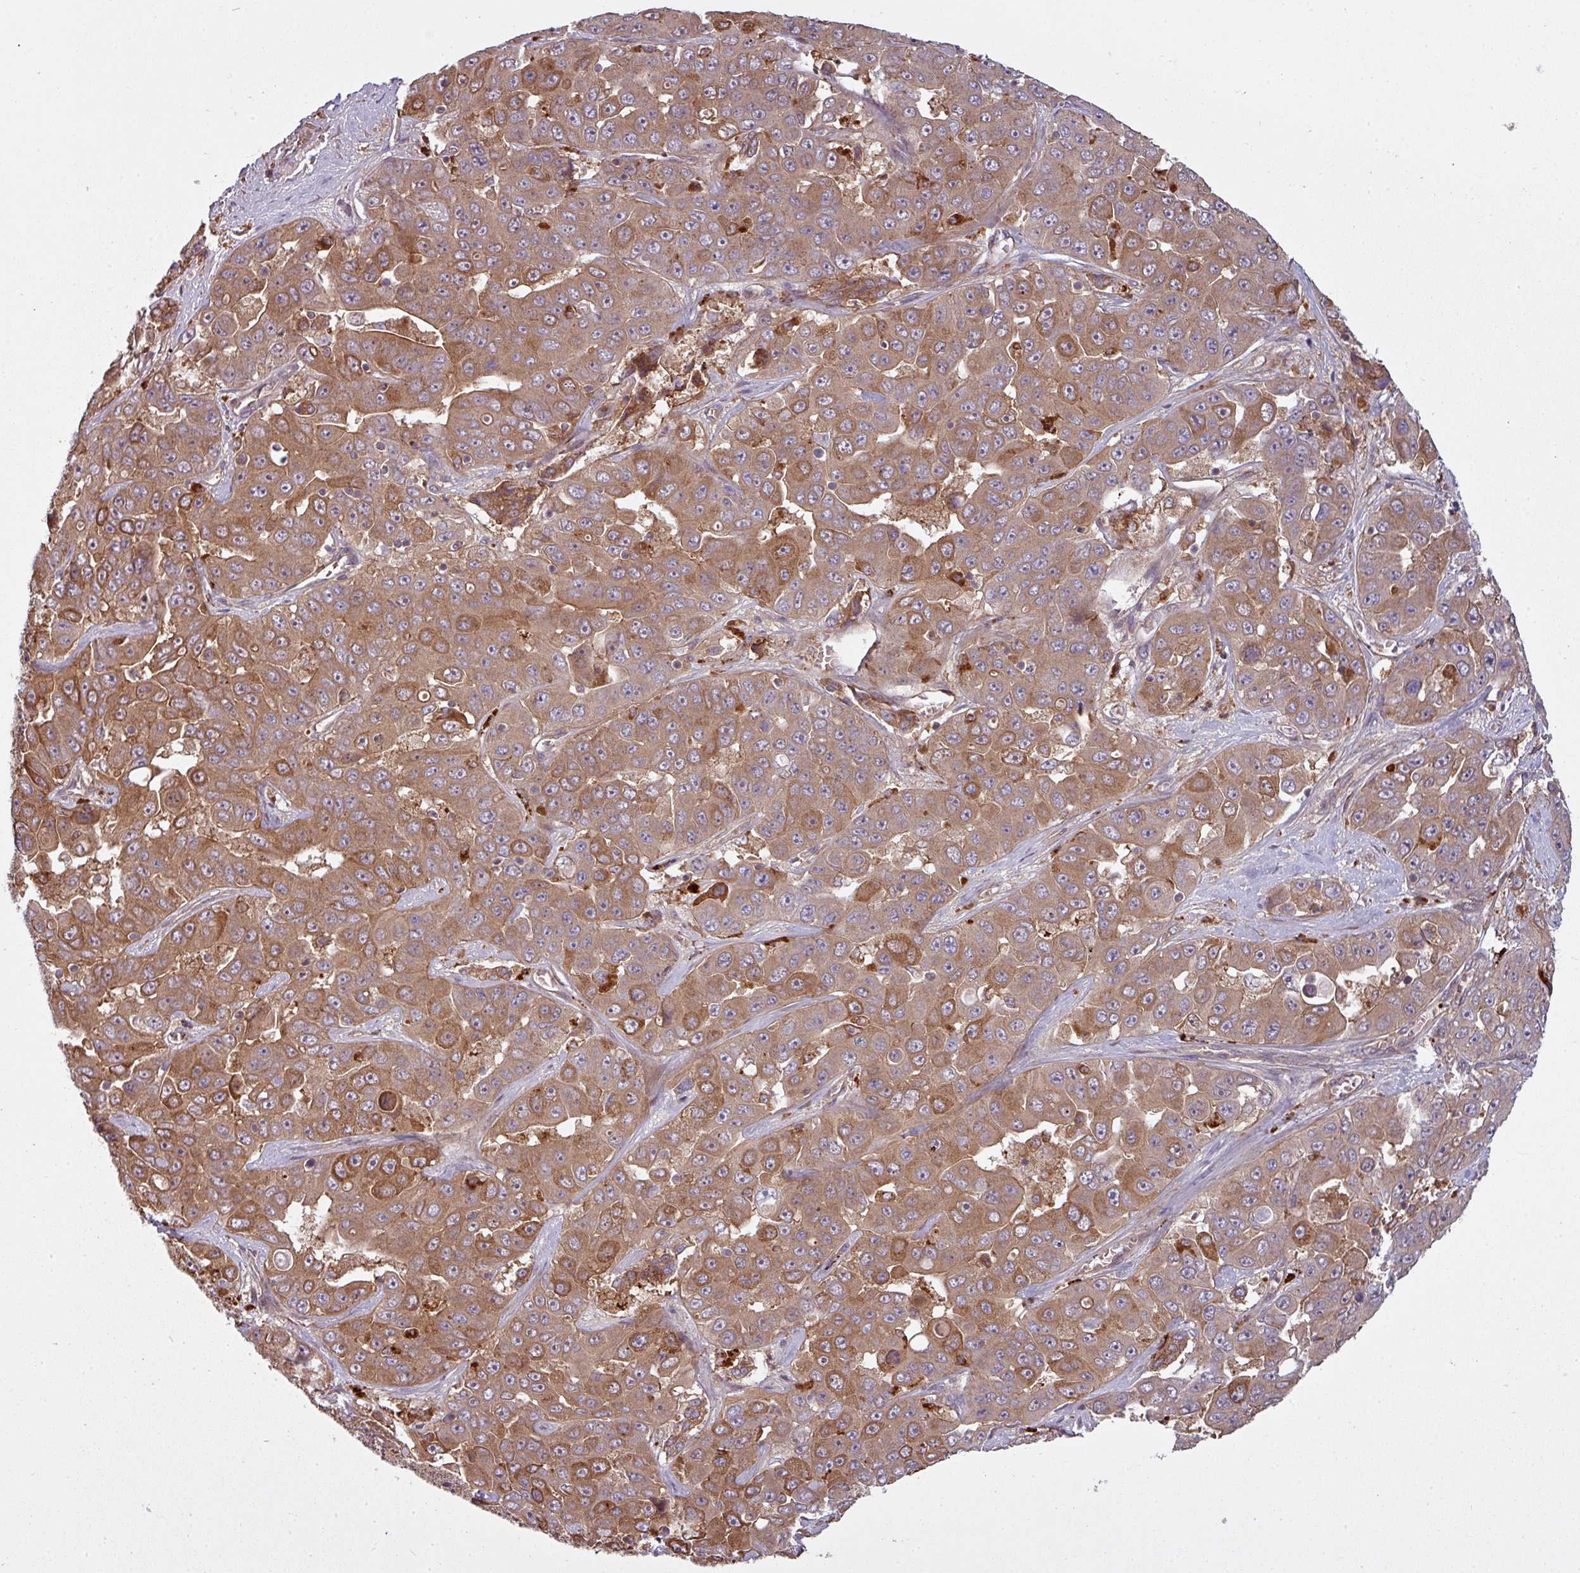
{"staining": {"intensity": "moderate", "quantity": ">75%", "location": "cytoplasmic/membranous"}, "tissue": "liver cancer", "cell_type": "Tumor cells", "image_type": "cancer", "snomed": [{"axis": "morphology", "description": "Cholangiocarcinoma"}, {"axis": "topography", "description": "Liver"}], "caption": "Protein staining displays moderate cytoplasmic/membranous staining in approximately >75% of tumor cells in liver cancer (cholangiocarcinoma).", "gene": "SNRNP25", "patient": {"sex": "female", "age": 52}}